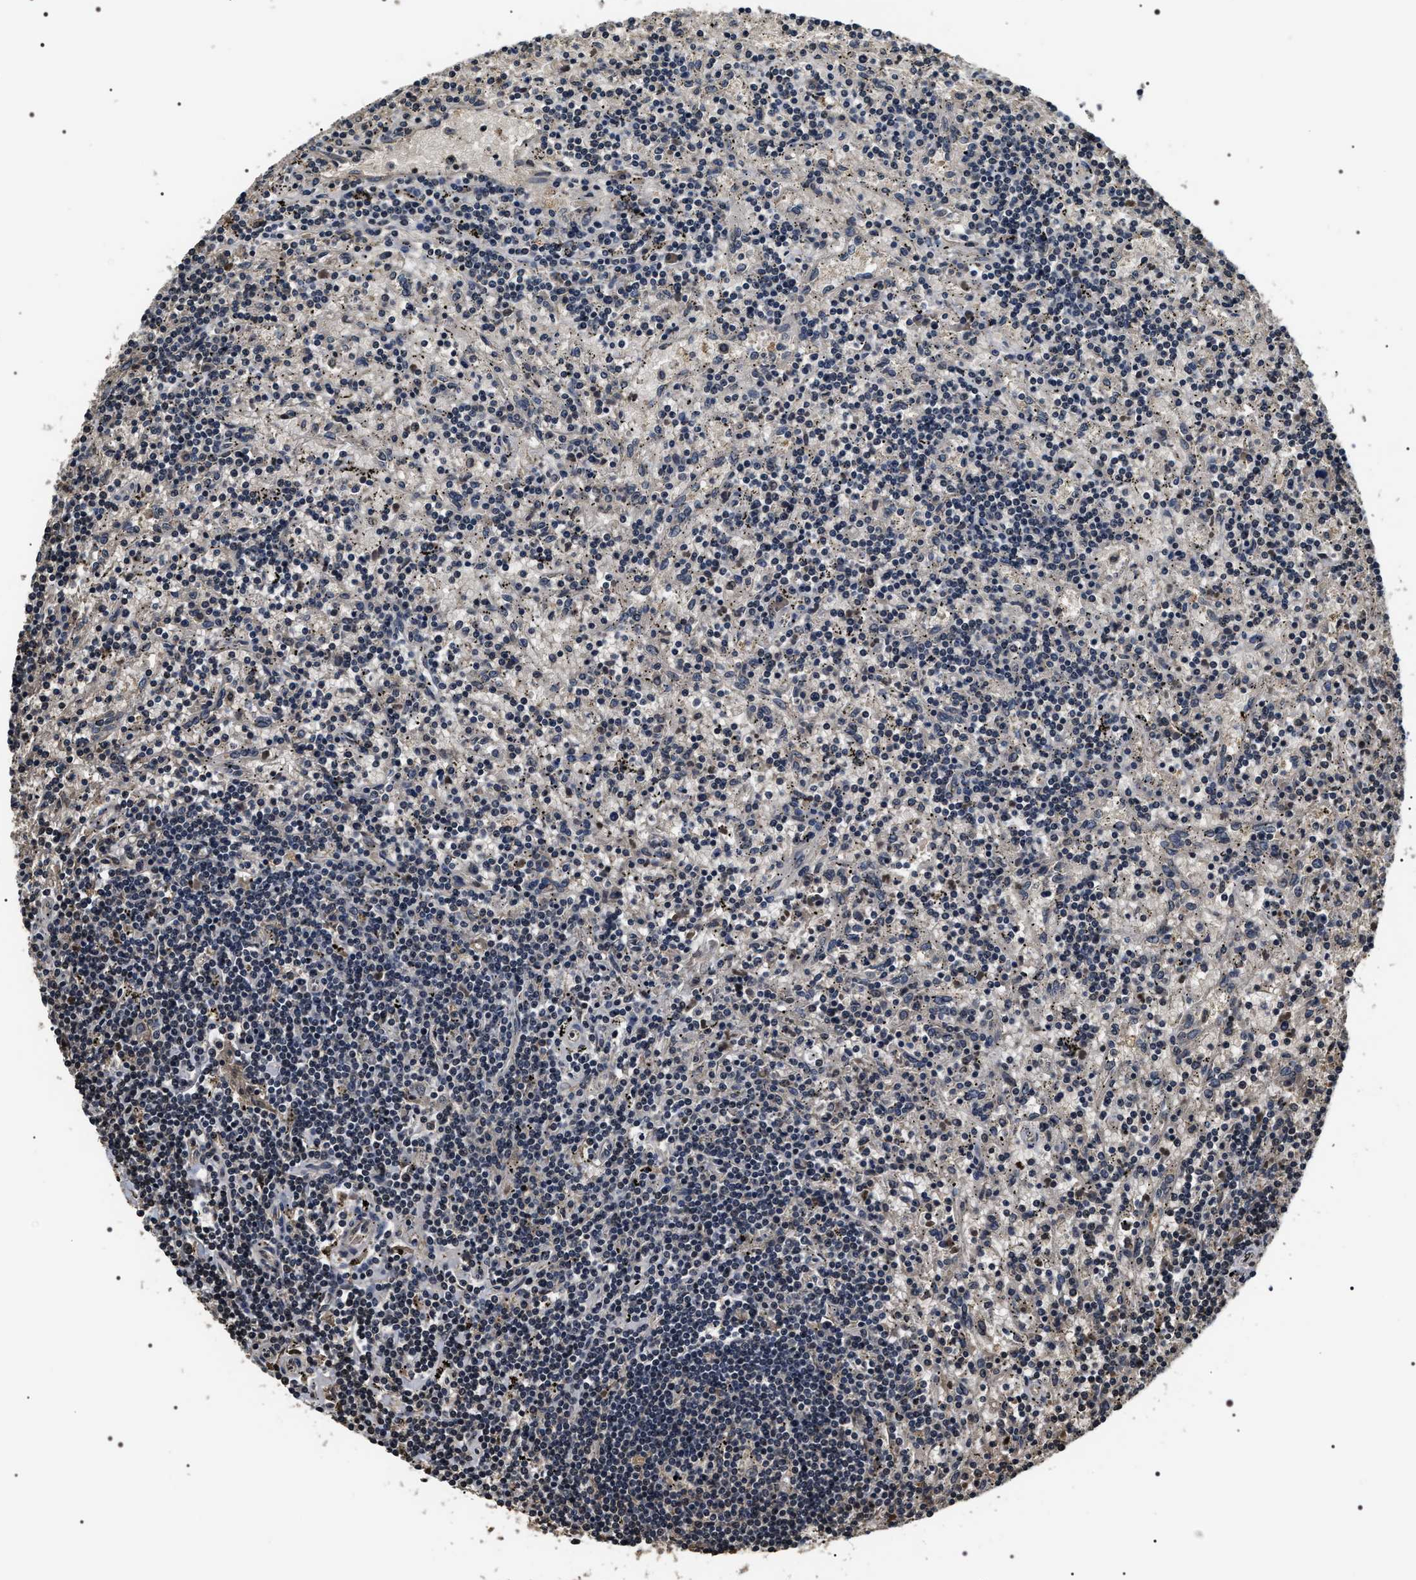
{"staining": {"intensity": "negative", "quantity": "none", "location": "none"}, "tissue": "lymphoma", "cell_type": "Tumor cells", "image_type": "cancer", "snomed": [{"axis": "morphology", "description": "Malignant lymphoma, non-Hodgkin's type, Low grade"}, {"axis": "topography", "description": "Spleen"}], "caption": "Tumor cells are negative for protein expression in human low-grade malignant lymphoma, non-Hodgkin's type.", "gene": "ARHGAP22", "patient": {"sex": "male", "age": 76}}